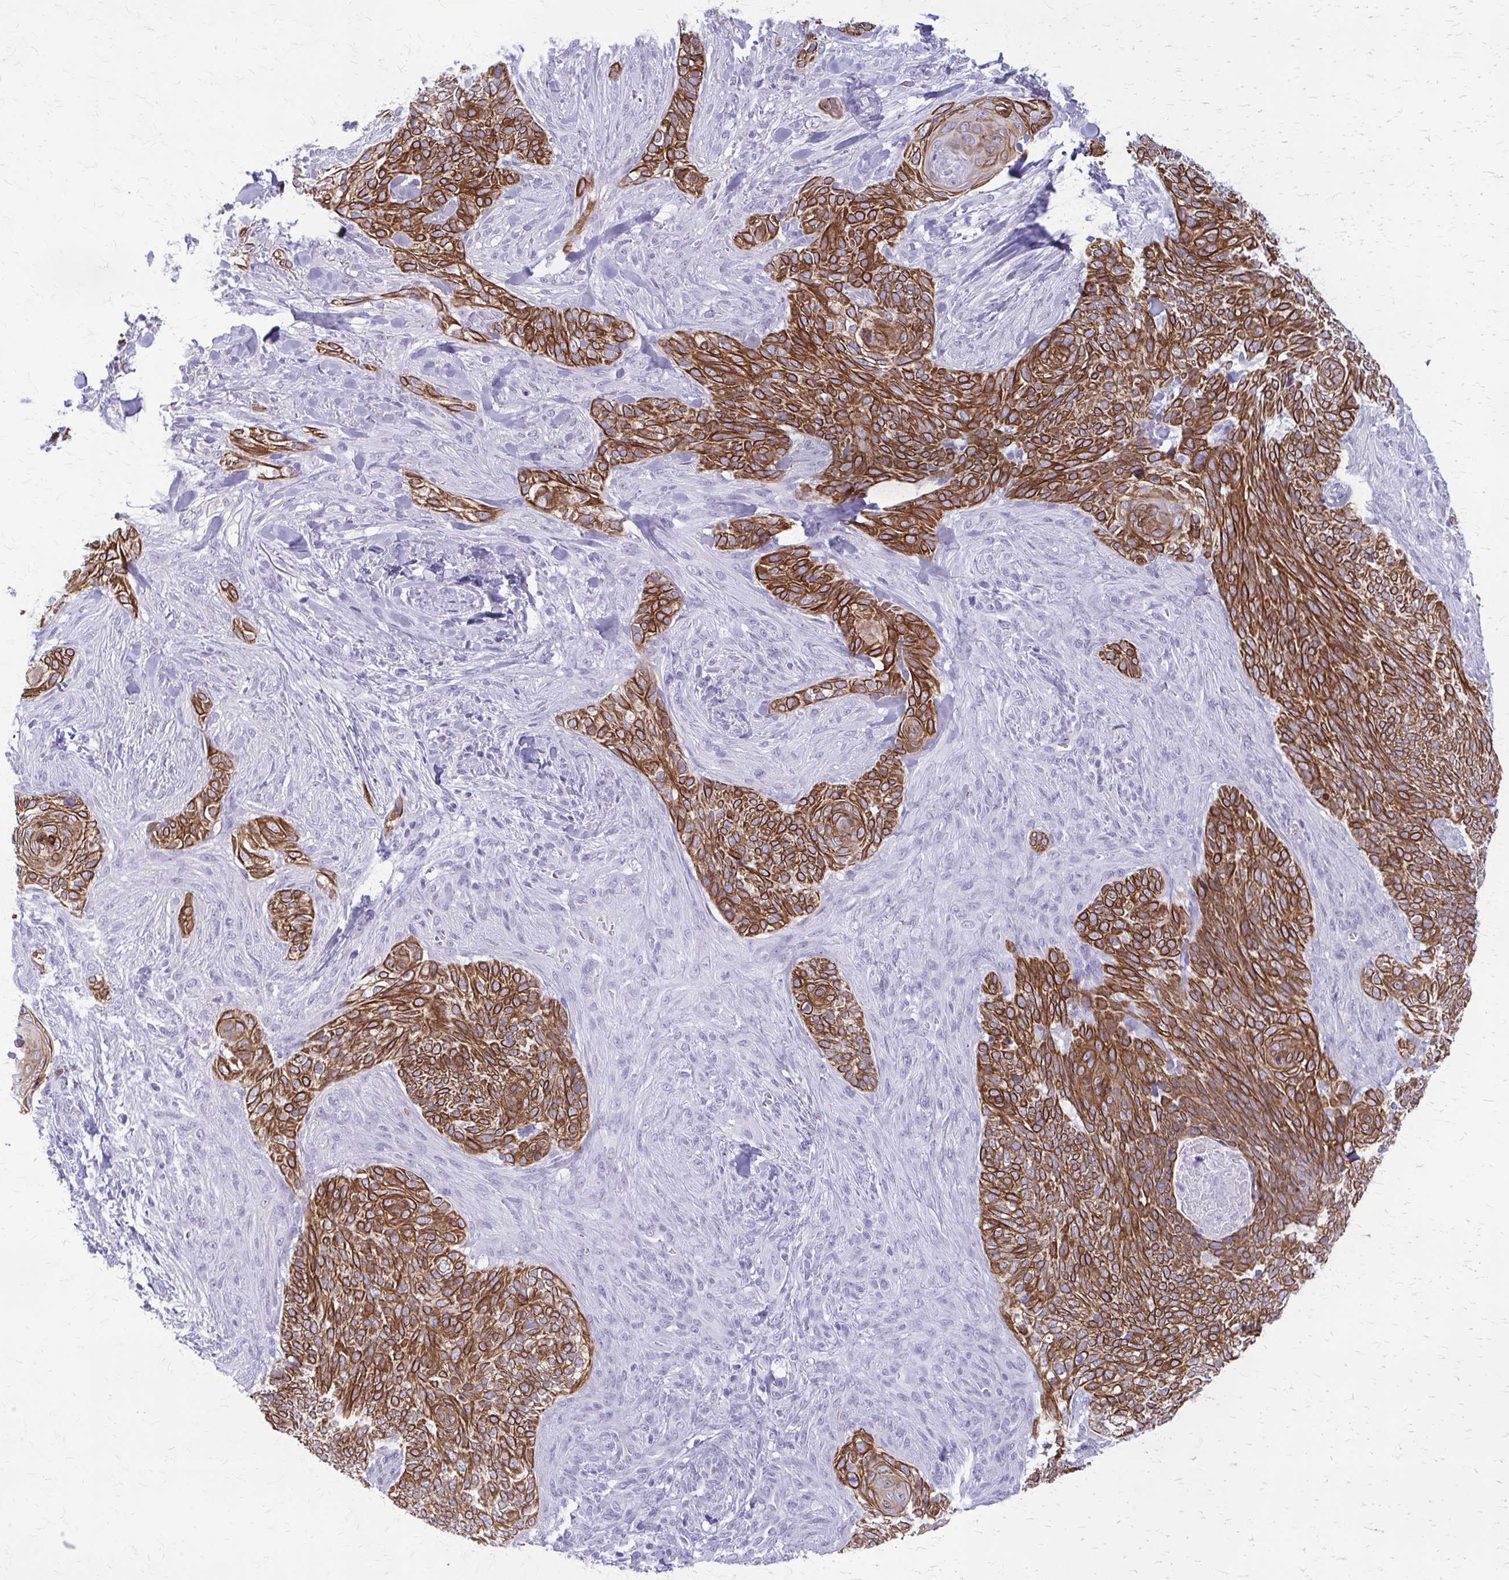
{"staining": {"intensity": "strong", "quantity": ">75%", "location": "cytoplasmic/membranous"}, "tissue": "skin cancer", "cell_type": "Tumor cells", "image_type": "cancer", "snomed": [{"axis": "morphology", "description": "Basal cell carcinoma"}, {"axis": "topography", "description": "Skin"}], "caption": "Immunohistochemistry (IHC) photomicrograph of skin basal cell carcinoma stained for a protein (brown), which reveals high levels of strong cytoplasmic/membranous expression in approximately >75% of tumor cells.", "gene": "KRT5", "patient": {"sex": "female", "age": 48}}